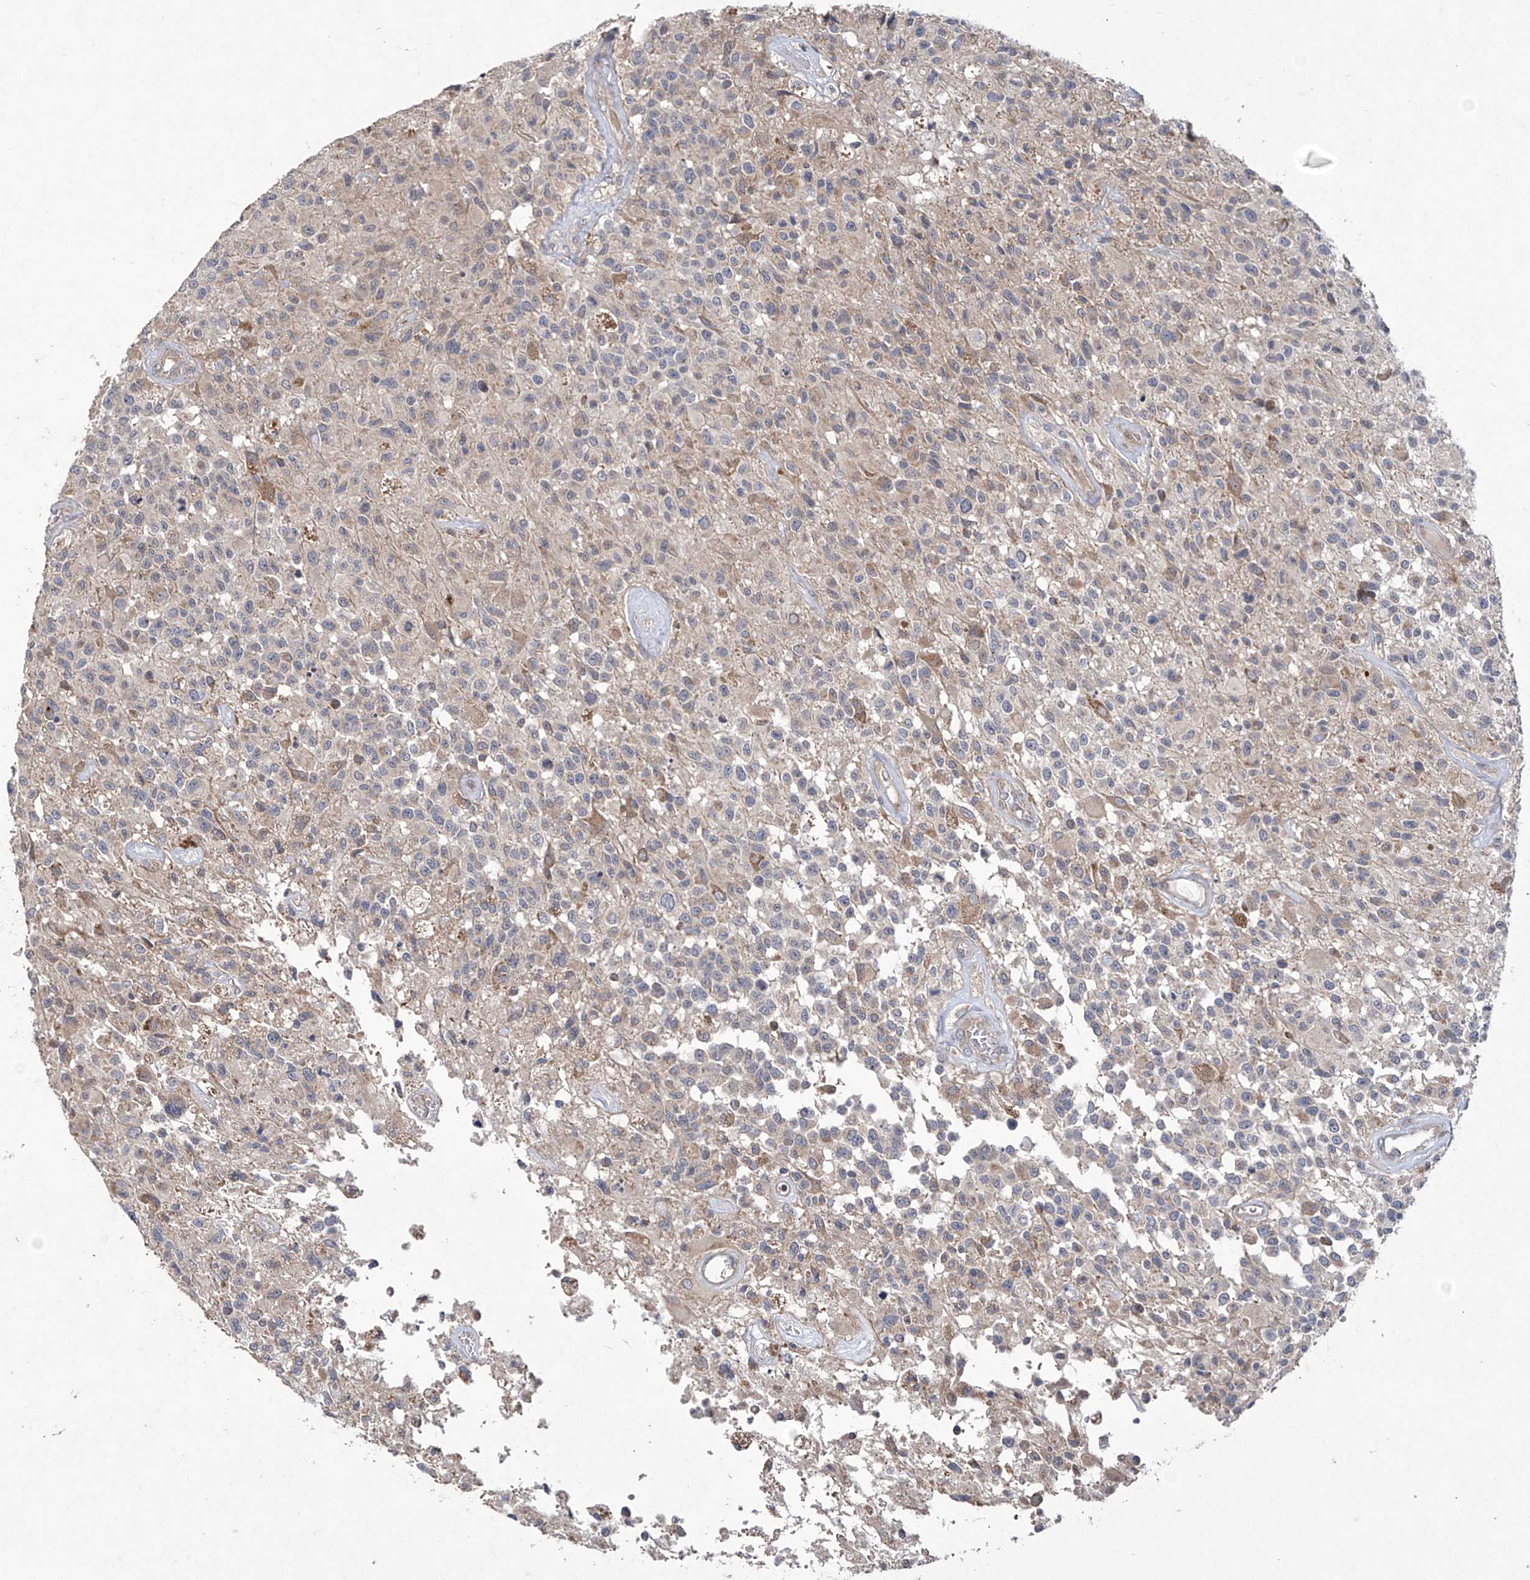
{"staining": {"intensity": "weak", "quantity": "<25%", "location": "cytoplasmic/membranous"}, "tissue": "glioma", "cell_type": "Tumor cells", "image_type": "cancer", "snomed": [{"axis": "morphology", "description": "Glioma, malignant, High grade"}, {"axis": "morphology", "description": "Glioblastoma, NOS"}, {"axis": "topography", "description": "Brain"}], "caption": "Immunohistochemical staining of glioma exhibits no significant expression in tumor cells. (Brightfield microscopy of DAB (3,3'-diaminobenzidine) IHC at high magnification).", "gene": "TRIM60", "patient": {"sex": "male", "age": 60}}